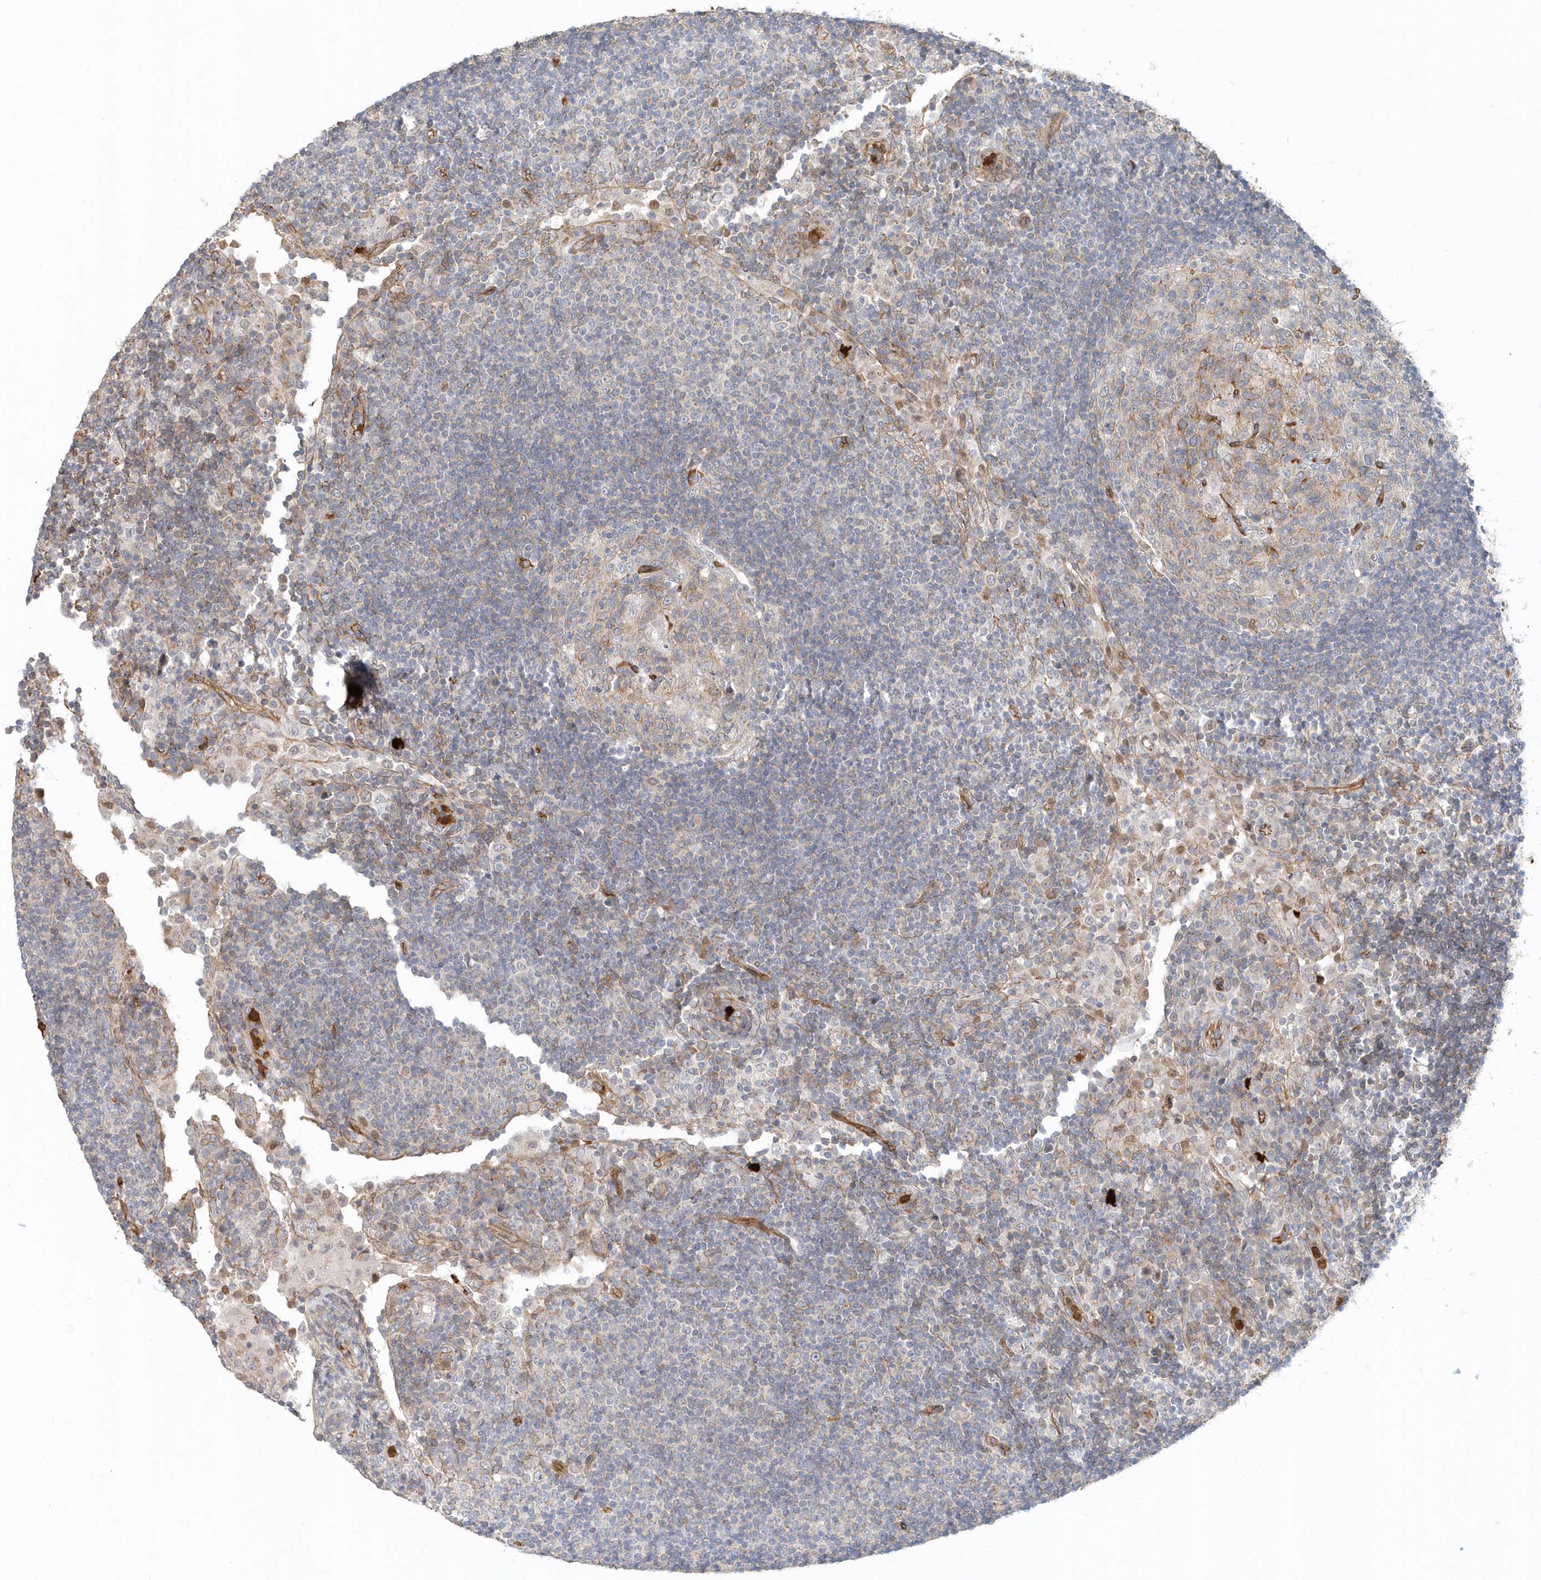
{"staining": {"intensity": "weak", "quantity": "25%-75%", "location": "cytoplasmic/membranous"}, "tissue": "lymph node", "cell_type": "Germinal center cells", "image_type": "normal", "snomed": [{"axis": "morphology", "description": "Normal tissue, NOS"}, {"axis": "topography", "description": "Lymph node"}], "caption": "Protein staining reveals weak cytoplasmic/membranous staining in about 25%-75% of germinal center cells in benign lymph node. The protein is shown in brown color, while the nuclei are stained blue.", "gene": "DNAH1", "patient": {"sex": "female", "age": 53}}